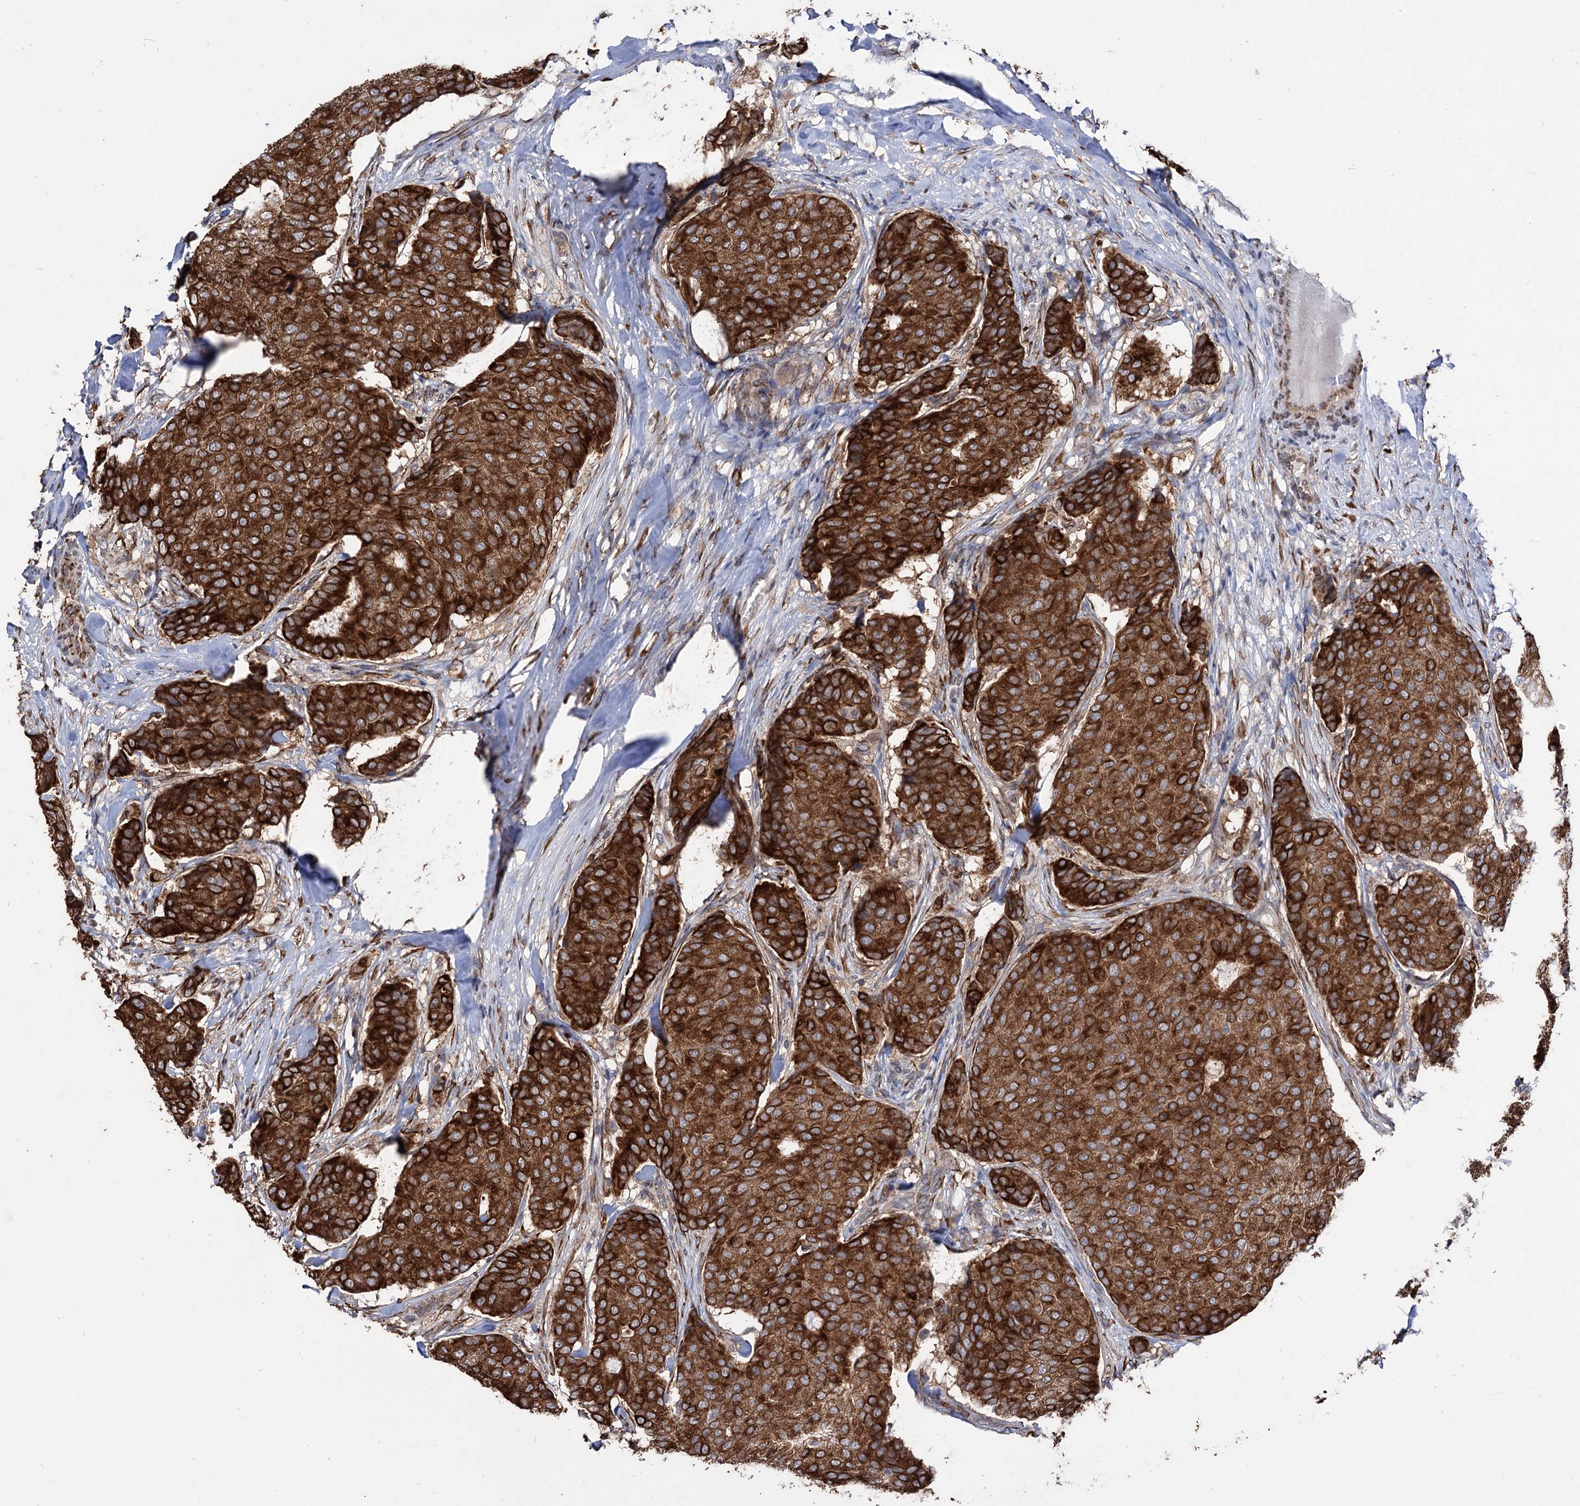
{"staining": {"intensity": "strong", "quantity": ">75%", "location": "cytoplasmic/membranous"}, "tissue": "breast cancer", "cell_type": "Tumor cells", "image_type": "cancer", "snomed": [{"axis": "morphology", "description": "Duct carcinoma"}, {"axis": "topography", "description": "Breast"}], "caption": "The immunohistochemical stain labels strong cytoplasmic/membranous staining in tumor cells of breast intraductal carcinoma tissue.", "gene": "CDAN1", "patient": {"sex": "female", "age": 75}}